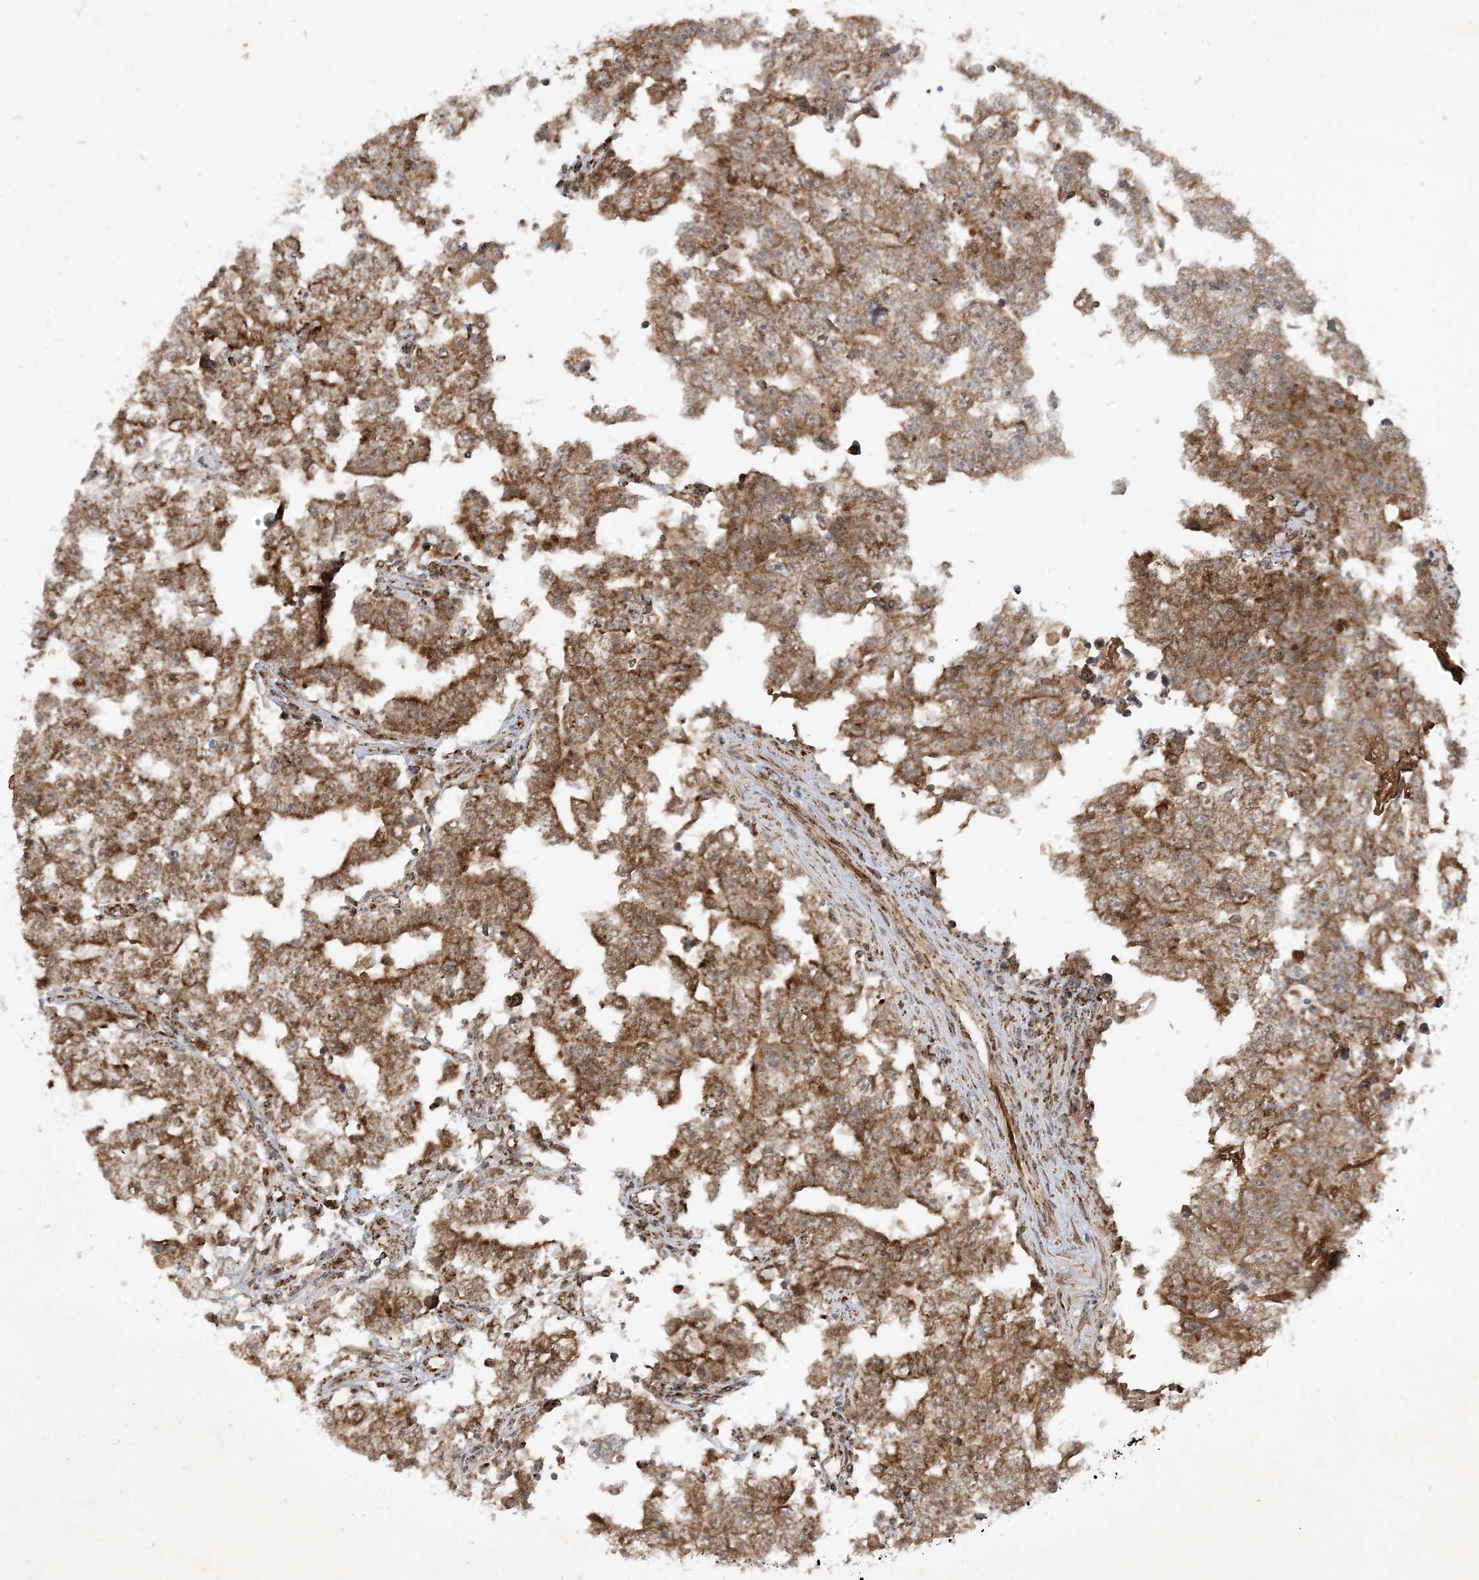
{"staining": {"intensity": "moderate", "quantity": ">75%", "location": "cytoplasmic/membranous"}, "tissue": "testis cancer", "cell_type": "Tumor cells", "image_type": "cancer", "snomed": [{"axis": "morphology", "description": "Carcinoma, Embryonal, NOS"}, {"axis": "topography", "description": "Testis"}], "caption": "Protein staining shows moderate cytoplasmic/membranous expression in about >75% of tumor cells in embryonal carcinoma (testis).", "gene": "NDUFAF3", "patient": {"sex": "male", "age": 25}}